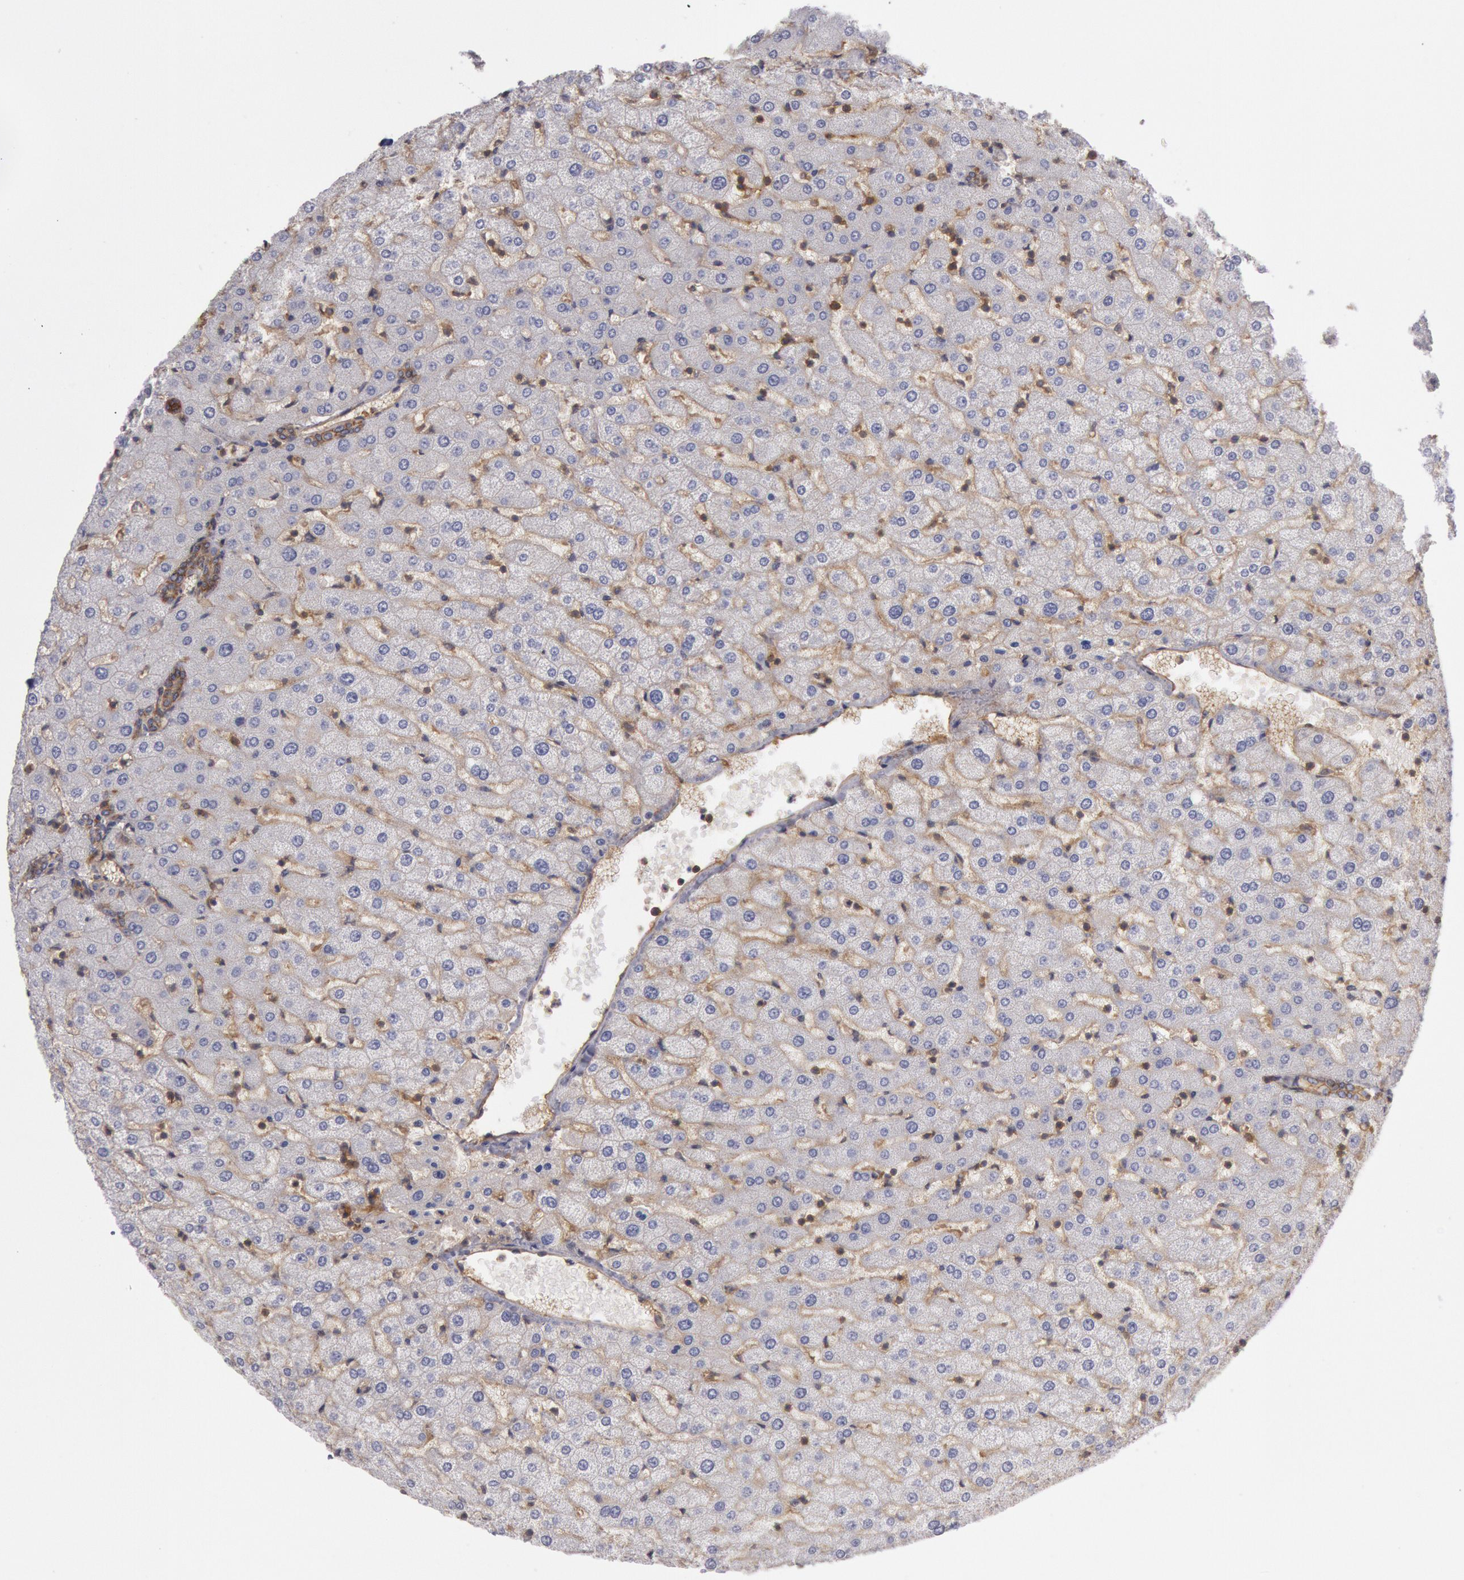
{"staining": {"intensity": "moderate", "quantity": ">75%", "location": "cytoplasmic/membranous"}, "tissue": "liver", "cell_type": "Cholangiocytes", "image_type": "normal", "snomed": [{"axis": "morphology", "description": "Normal tissue, NOS"}, {"axis": "morphology", "description": "Fibrosis, NOS"}, {"axis": "topography", "description": "Liver"}], "caption": "The photomicrograph demonstrates immunohistochemical staining of benign liver. There is moderate cytoplasmic/membranous staining is identified in approximately >75% of cholangiocytes. Nuclei are stained in blue.", "gene": "STX4", "patient": {"sex": "female", "age": 29}}